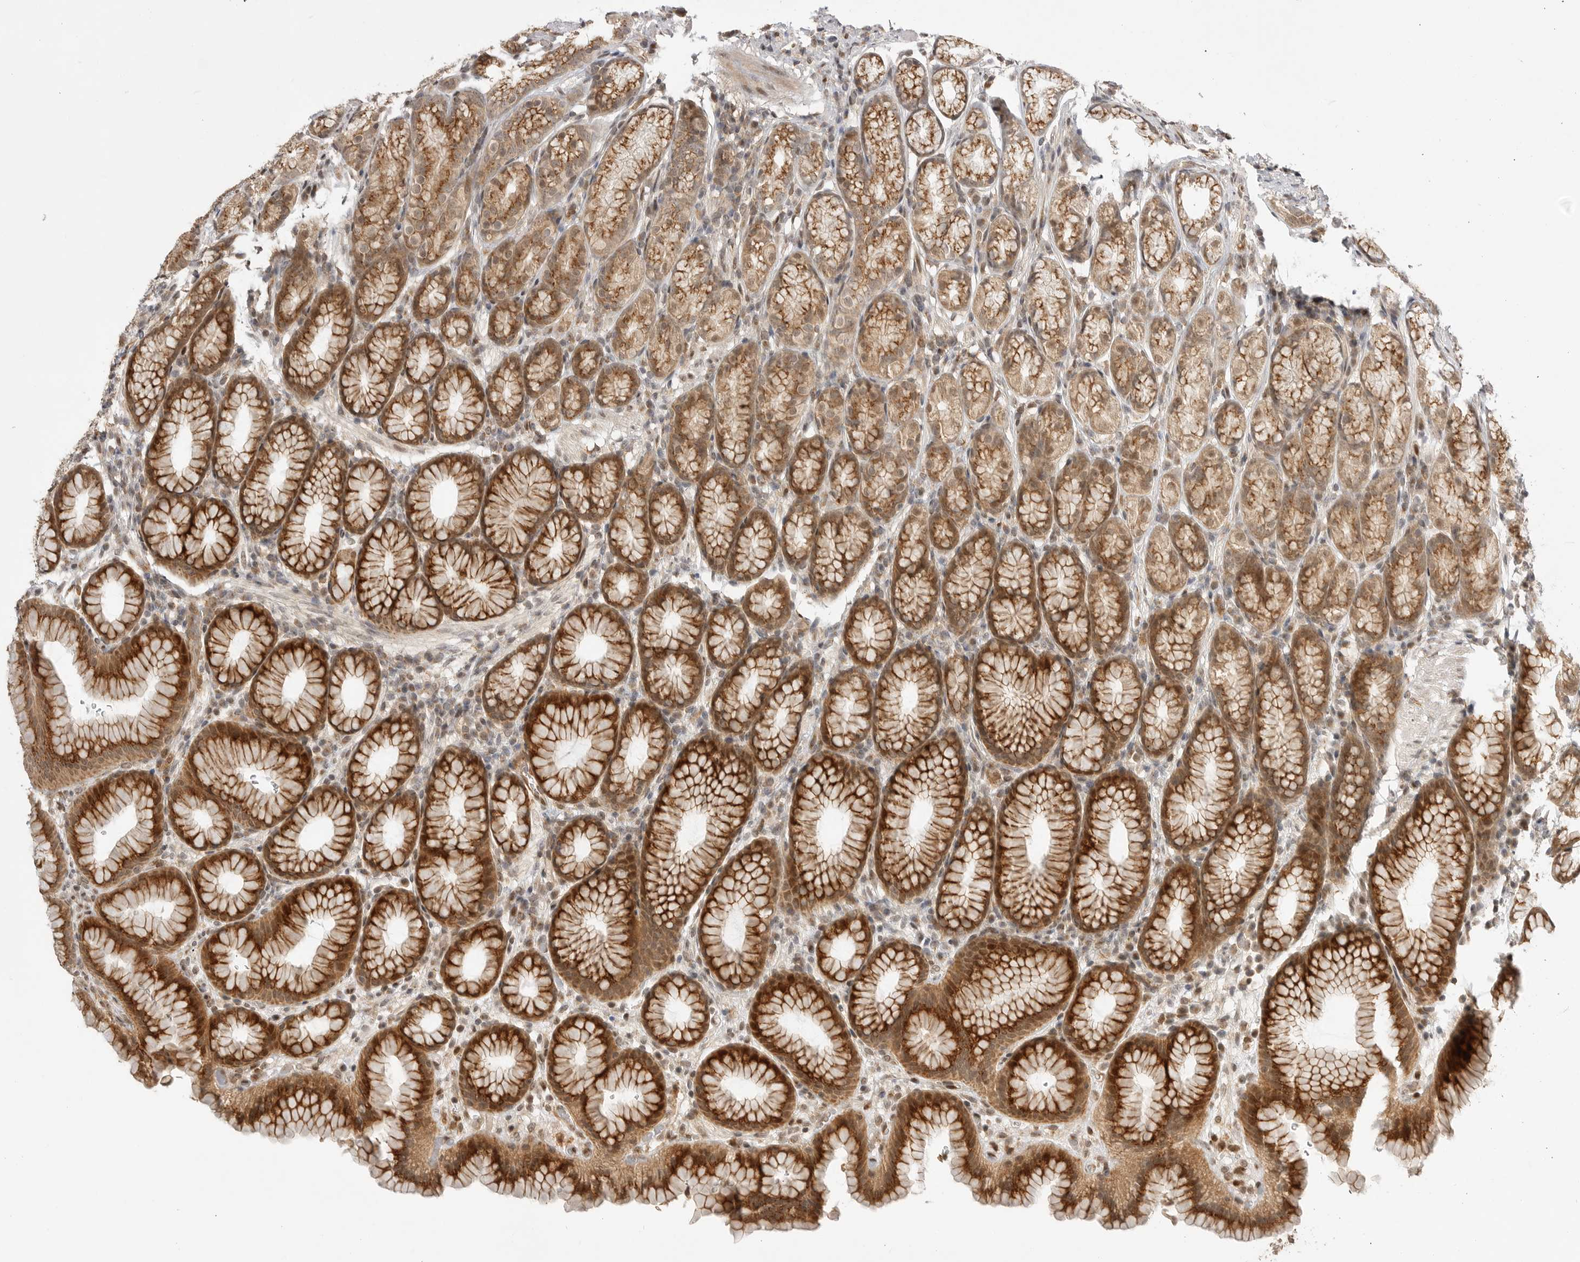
{"staining": {"intensity": "strong", "quantity": "25%-75%", "location": "cytoplasmic/membranous"}, "tissue": "stomach", "cell_type": "Glandular cells", "image_type": "normal", "snomed": [{"axis": "morphology", "description": "Normal tissue, NOS"}, {"axis": "topography", "description": "Stomach"}], "caption": "Protein expression analysis of normal human stomach reveals strong cytoplasmic/membranous positivity in approximately 25%-75% of glandular cells.", "gene": "ALKAL1", "patient": {"sex": "male", "age": 42}}